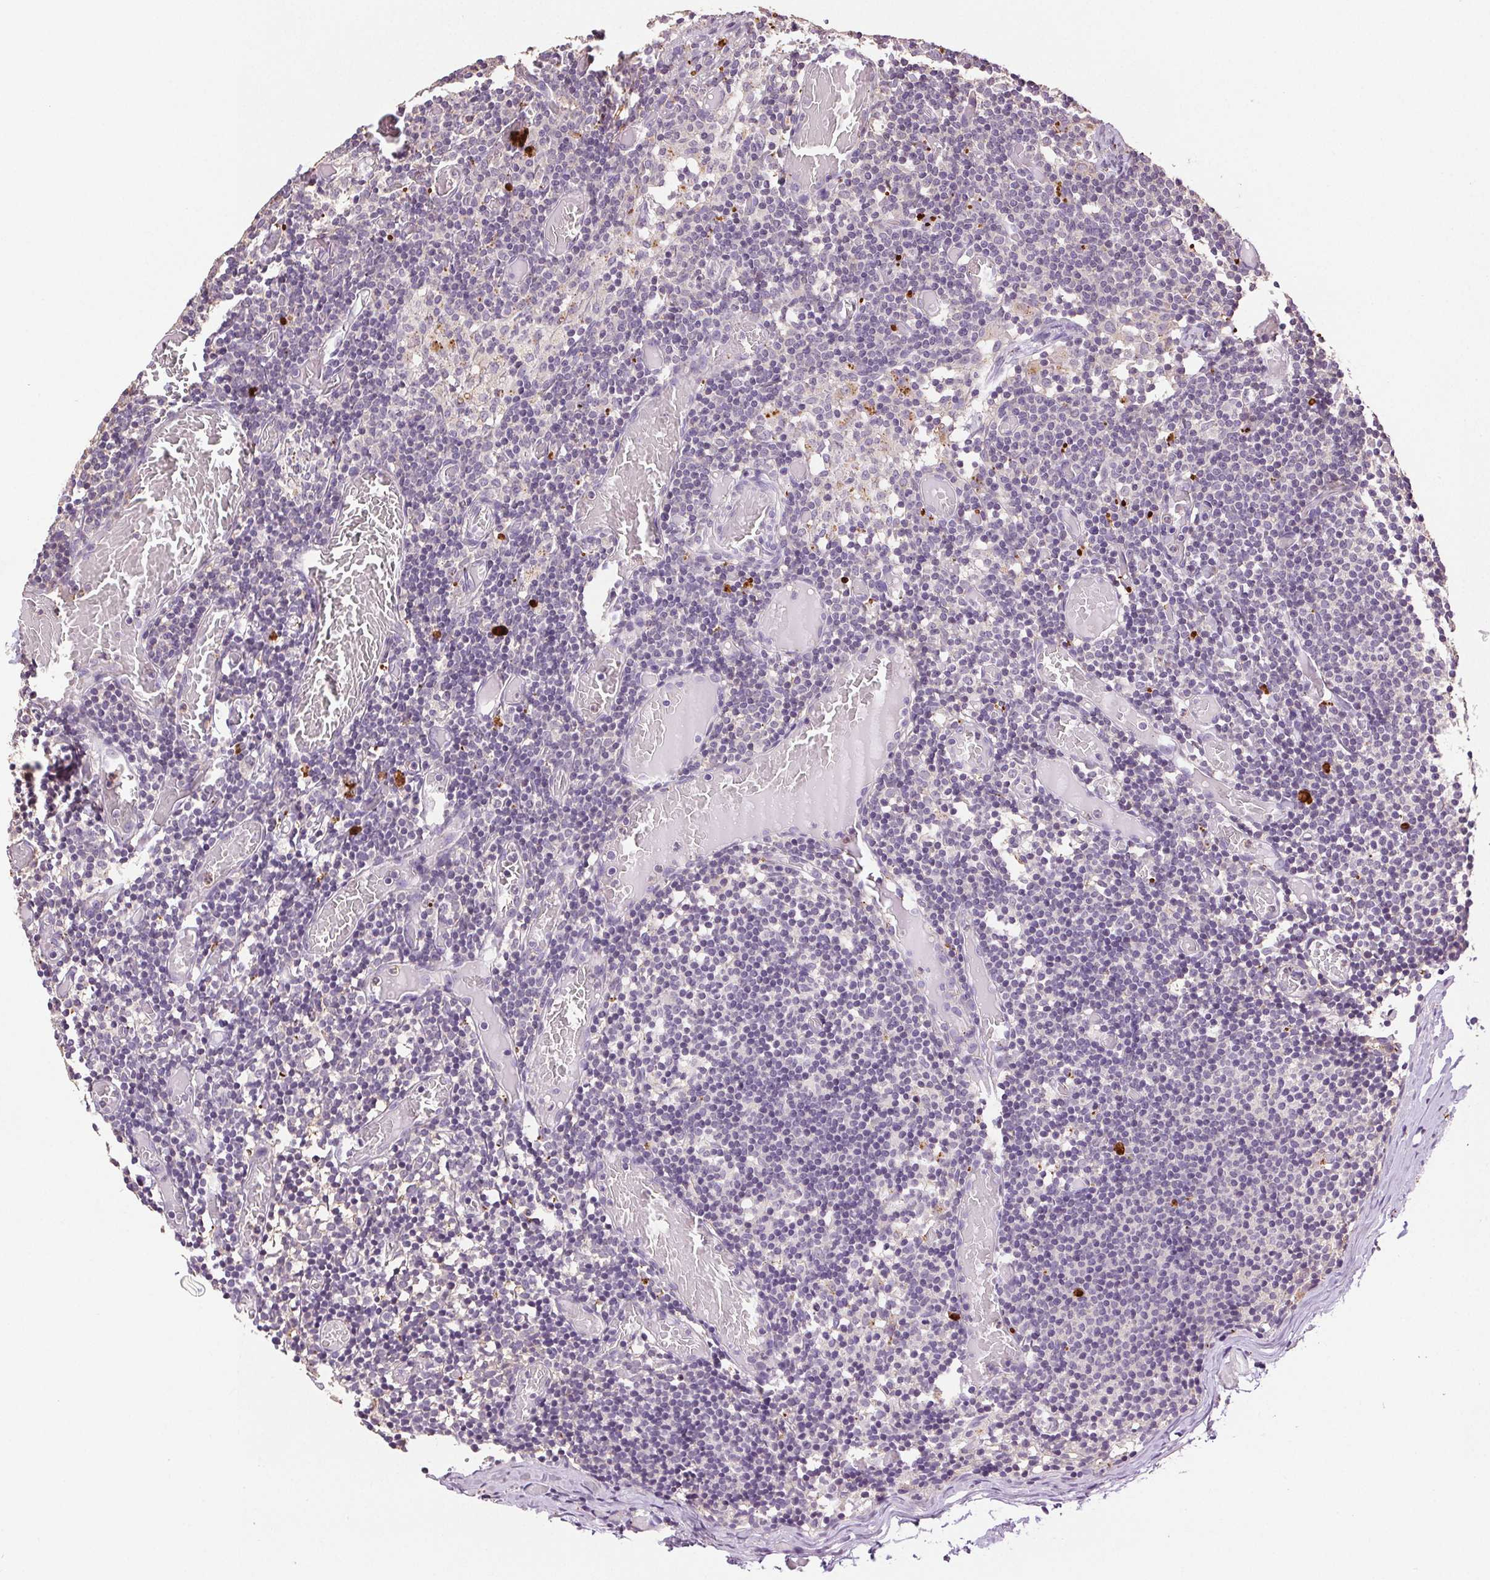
{"staining": {"intensity": "negative", "quantity": "none", "location": "none"}, "tissue": "lymph node", "cell_type": "Germinal center cells", "image_type": "normal", "snomed": [{"axis": "morphology", "description": "Normal tissue, NOS"}, {"axis": "topography", "description": "Lymph node"}], "caption": "Human lymph node stained for a protein using IHC demonstrates no expression in germinal center cells.", "gene": "TMEM253", "patient": {"sex": "female", "age": 41}}